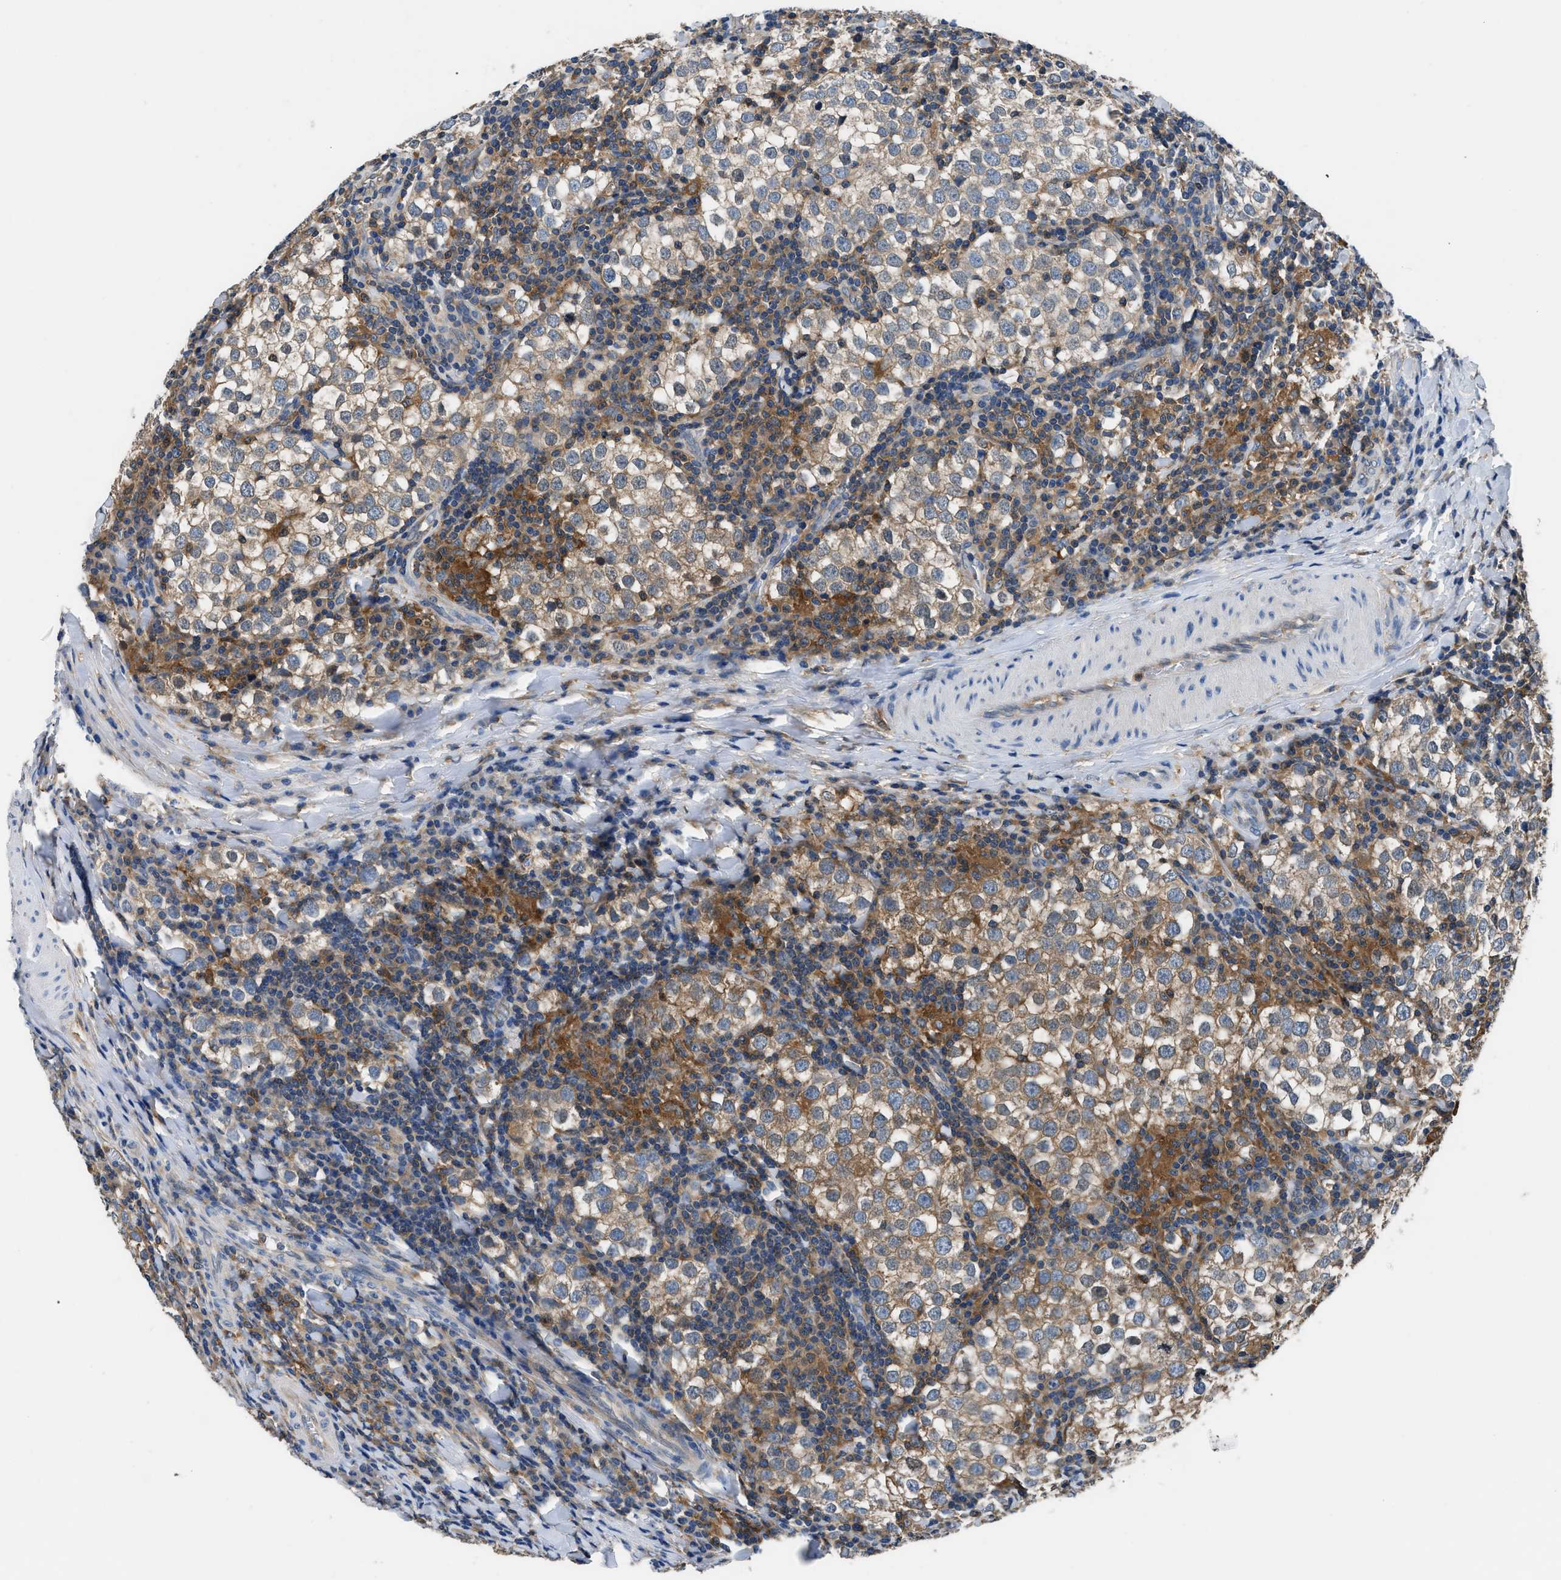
{"staining": {"intensity": "weak", "quantity": ">75%", "location": "cytoplasmic/membranous"}, "tissue": "testis cancer", "cell_type": "Tumor cells", "image_type": "cancer", "snomed": [{"axis": "morphology", "description": "Seminoma, NOS"}, {"axis": "morphology", "description": "Carcinoma, Embryonal, NOS"}, {"axis": "topography", "description": "Testis"}], "caption": "DAB immunohistochemical staining of testis embryonal carcinoma exhibits weak cytoplasmic/membranous protein positivity in about >75% of tumor cells.", "gene": "PKM", "patient": {"sex": "male", "age": 36}}